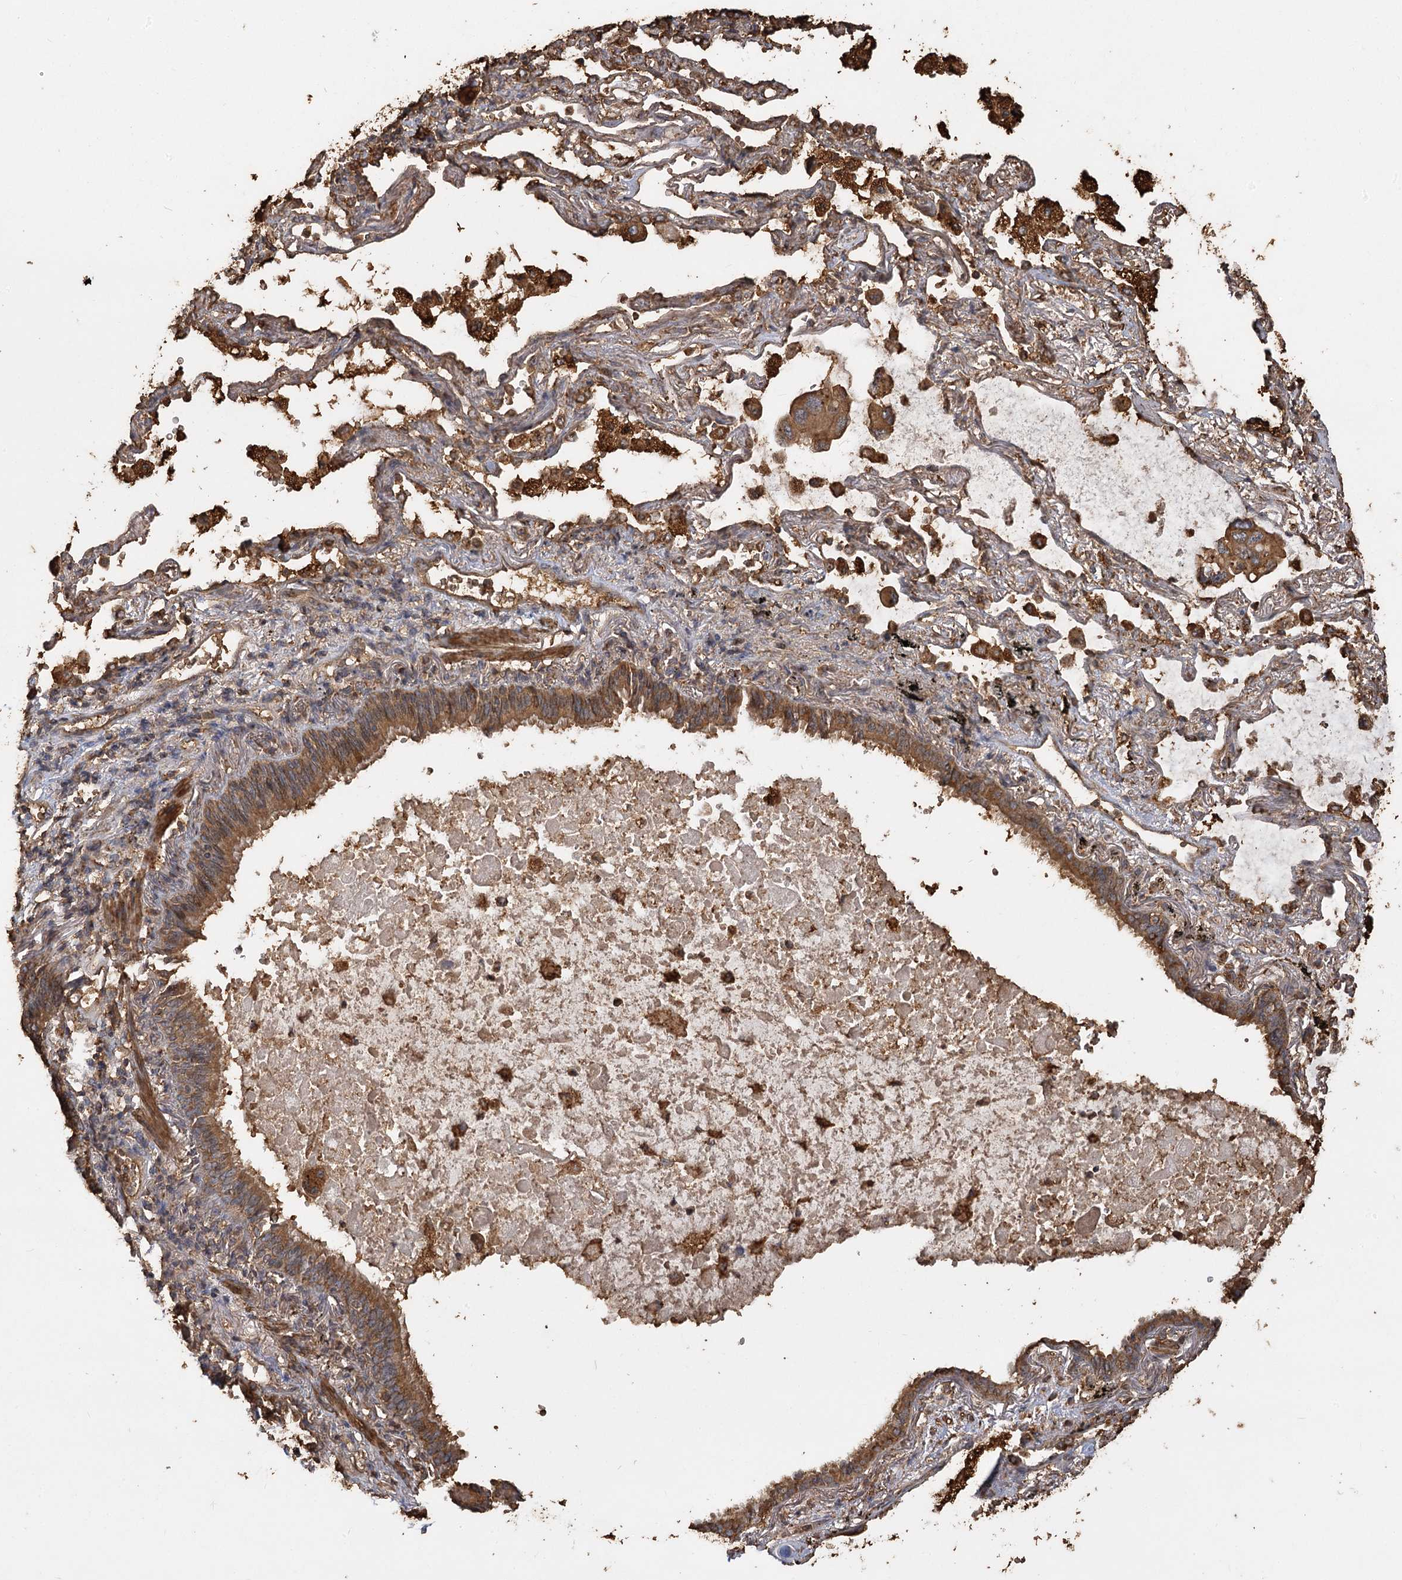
{"staining": {"intensity": "moderate", "quantity": ">75%", "location": "cytoplasmic/membranous"}, "tissue": "lung cancer", "cell_type": "Tumor cells", "image_type": "cancer", "snomed": [{"axis": "morphology", "description": "Squamous cell carcinoma, NOS"}, {"axis": "topography", "description": "Lung"}], "caption": "DAB (3,3'-diaminobenzidine) immunohistochemical staining of lung squamous cell carcinoma shows moderate cytoplasmic/membranous protein positivity in approximately >75% of tumor cells.", "gene": "PIK3C2A", "patient": {"sex": "female", "age": 73}}